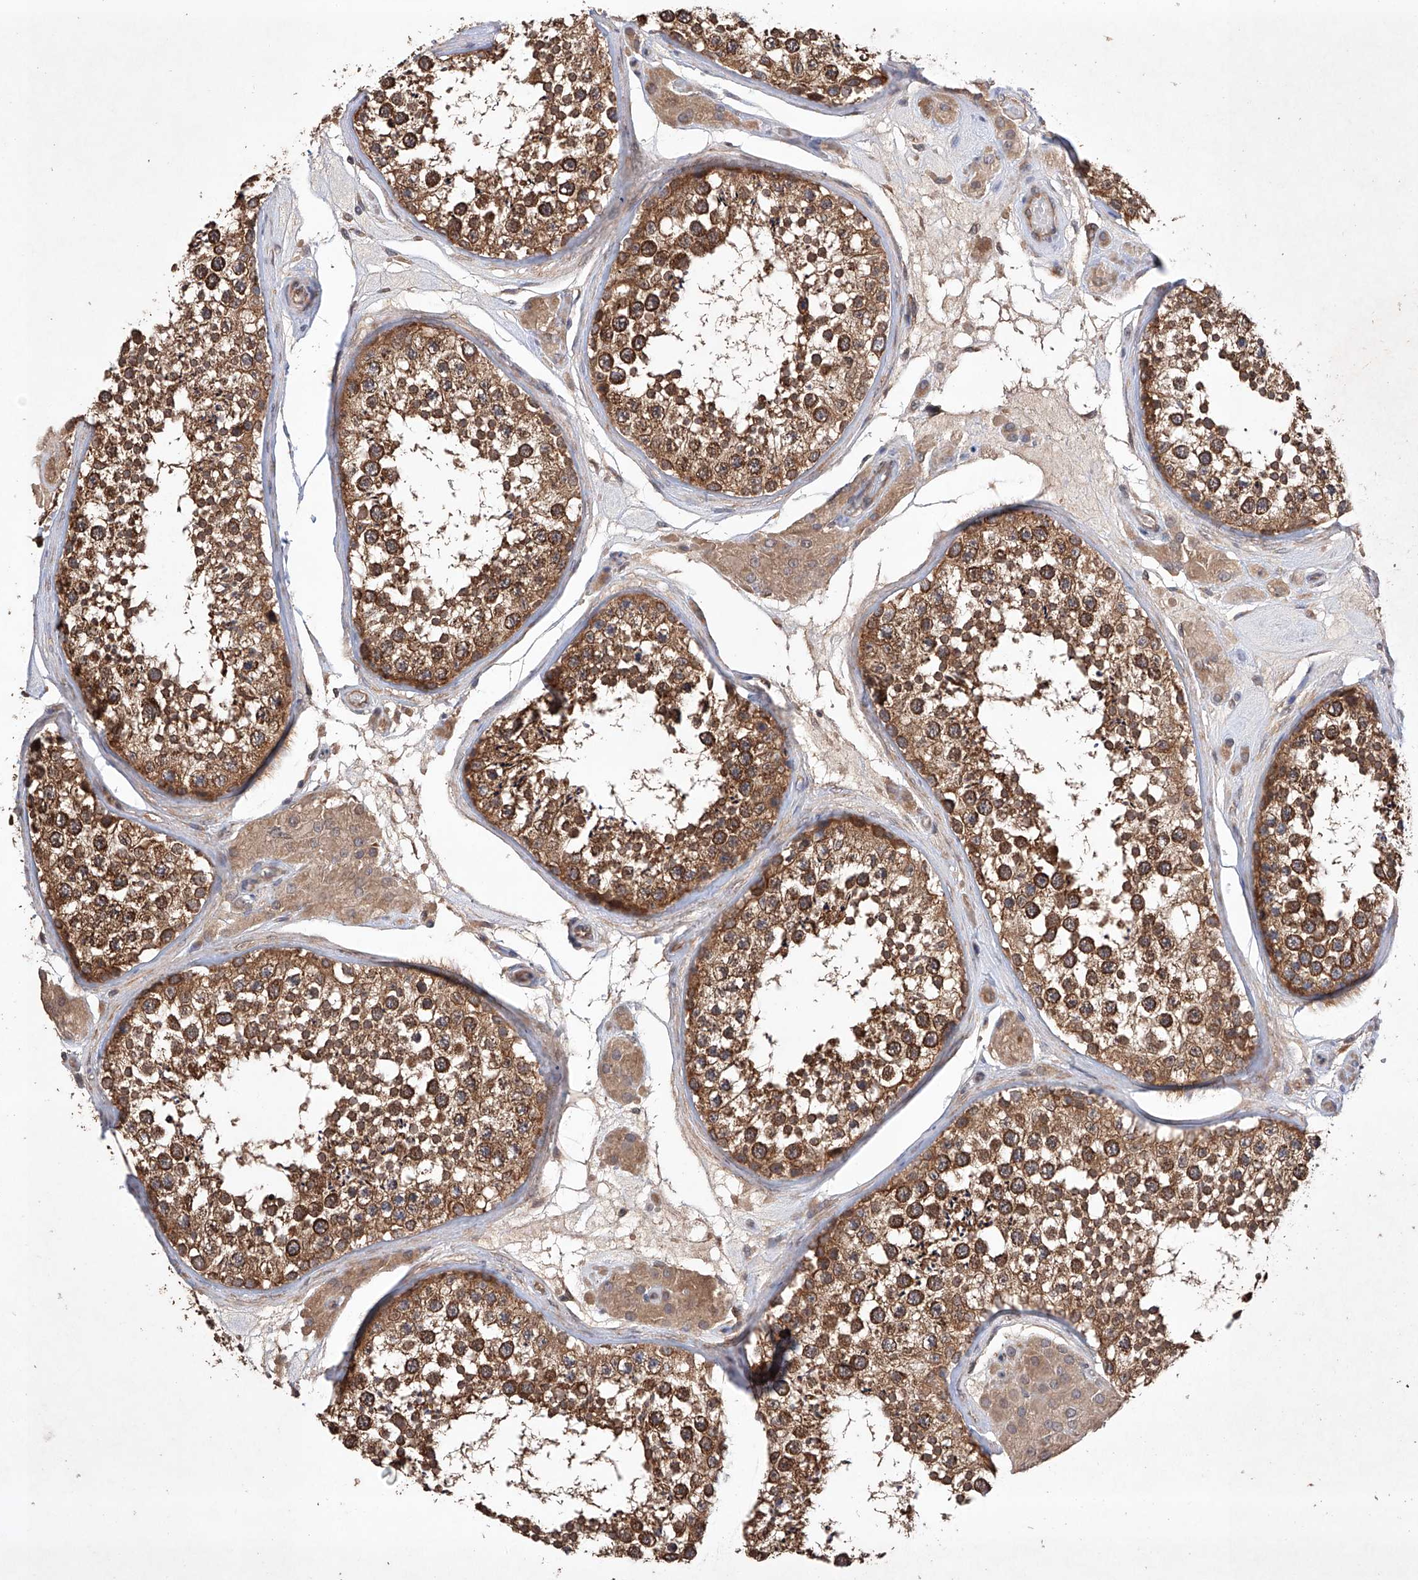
{"staining": {"intensity": "strong", "quantity": "25%-75%", "location": "cytoplasmic/membranous"}, "tissue": "testis", "cell_type": "Cells in seminiferous ducts", "image_type": "normal", "snomed": [{"axis": "morphology", "description": "Normal tissue, NOS"}, {"axis": "topography", "description": "Testis"}], "caption": "This micrograph exhibits unremarkable testis stained with IHC to label a protein in brown. The cytoplasmic/membranous of cells in seminiferous ducts show strong positivity for the protein. Nuclei are counter-stained blue.", "gene": "LURAP1", "patient": {"sex": "male", "age": 46}}